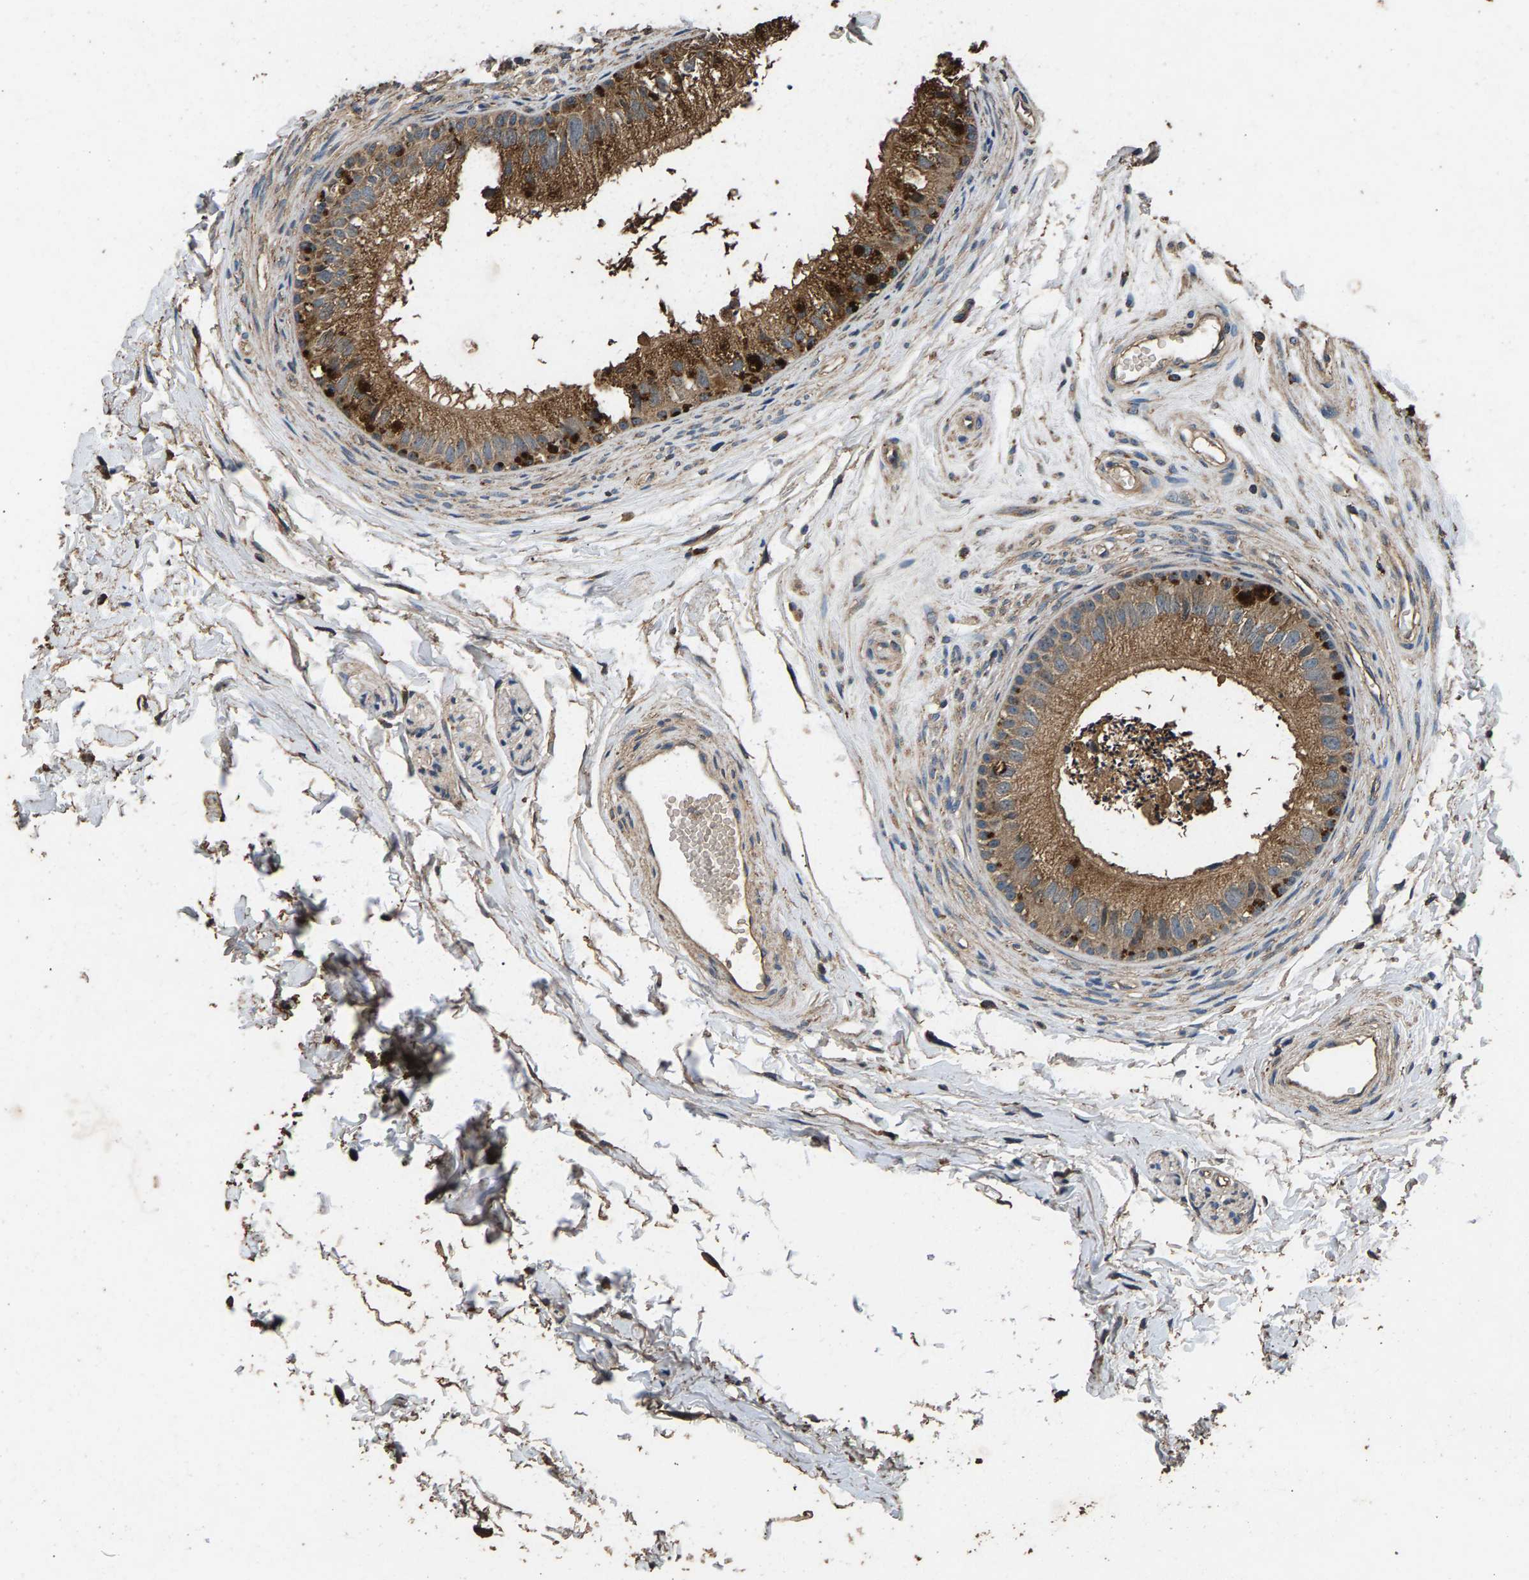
{"staining": {"intensity": "moderate", "quantity": ">75%", "location": "cytoplasmic/membranous"}, "tissue": "epididymis", "cell_type": "Glandular cells", "image_type": "normal", "snomed": [{"axis": "morphology", "description": "Normal tissue, NOS"}, {"axis": "topography", "description": "Epididymis"}], "caption": "About >75% of glandular cells in unremarkable human epididymis demonstrate moderate cytoplasmic/membranous protein positivity as visualized by brown immunohistochemical staining.", "gene": "MRPL27", "patient": {"sex": "male", "age": 56}}